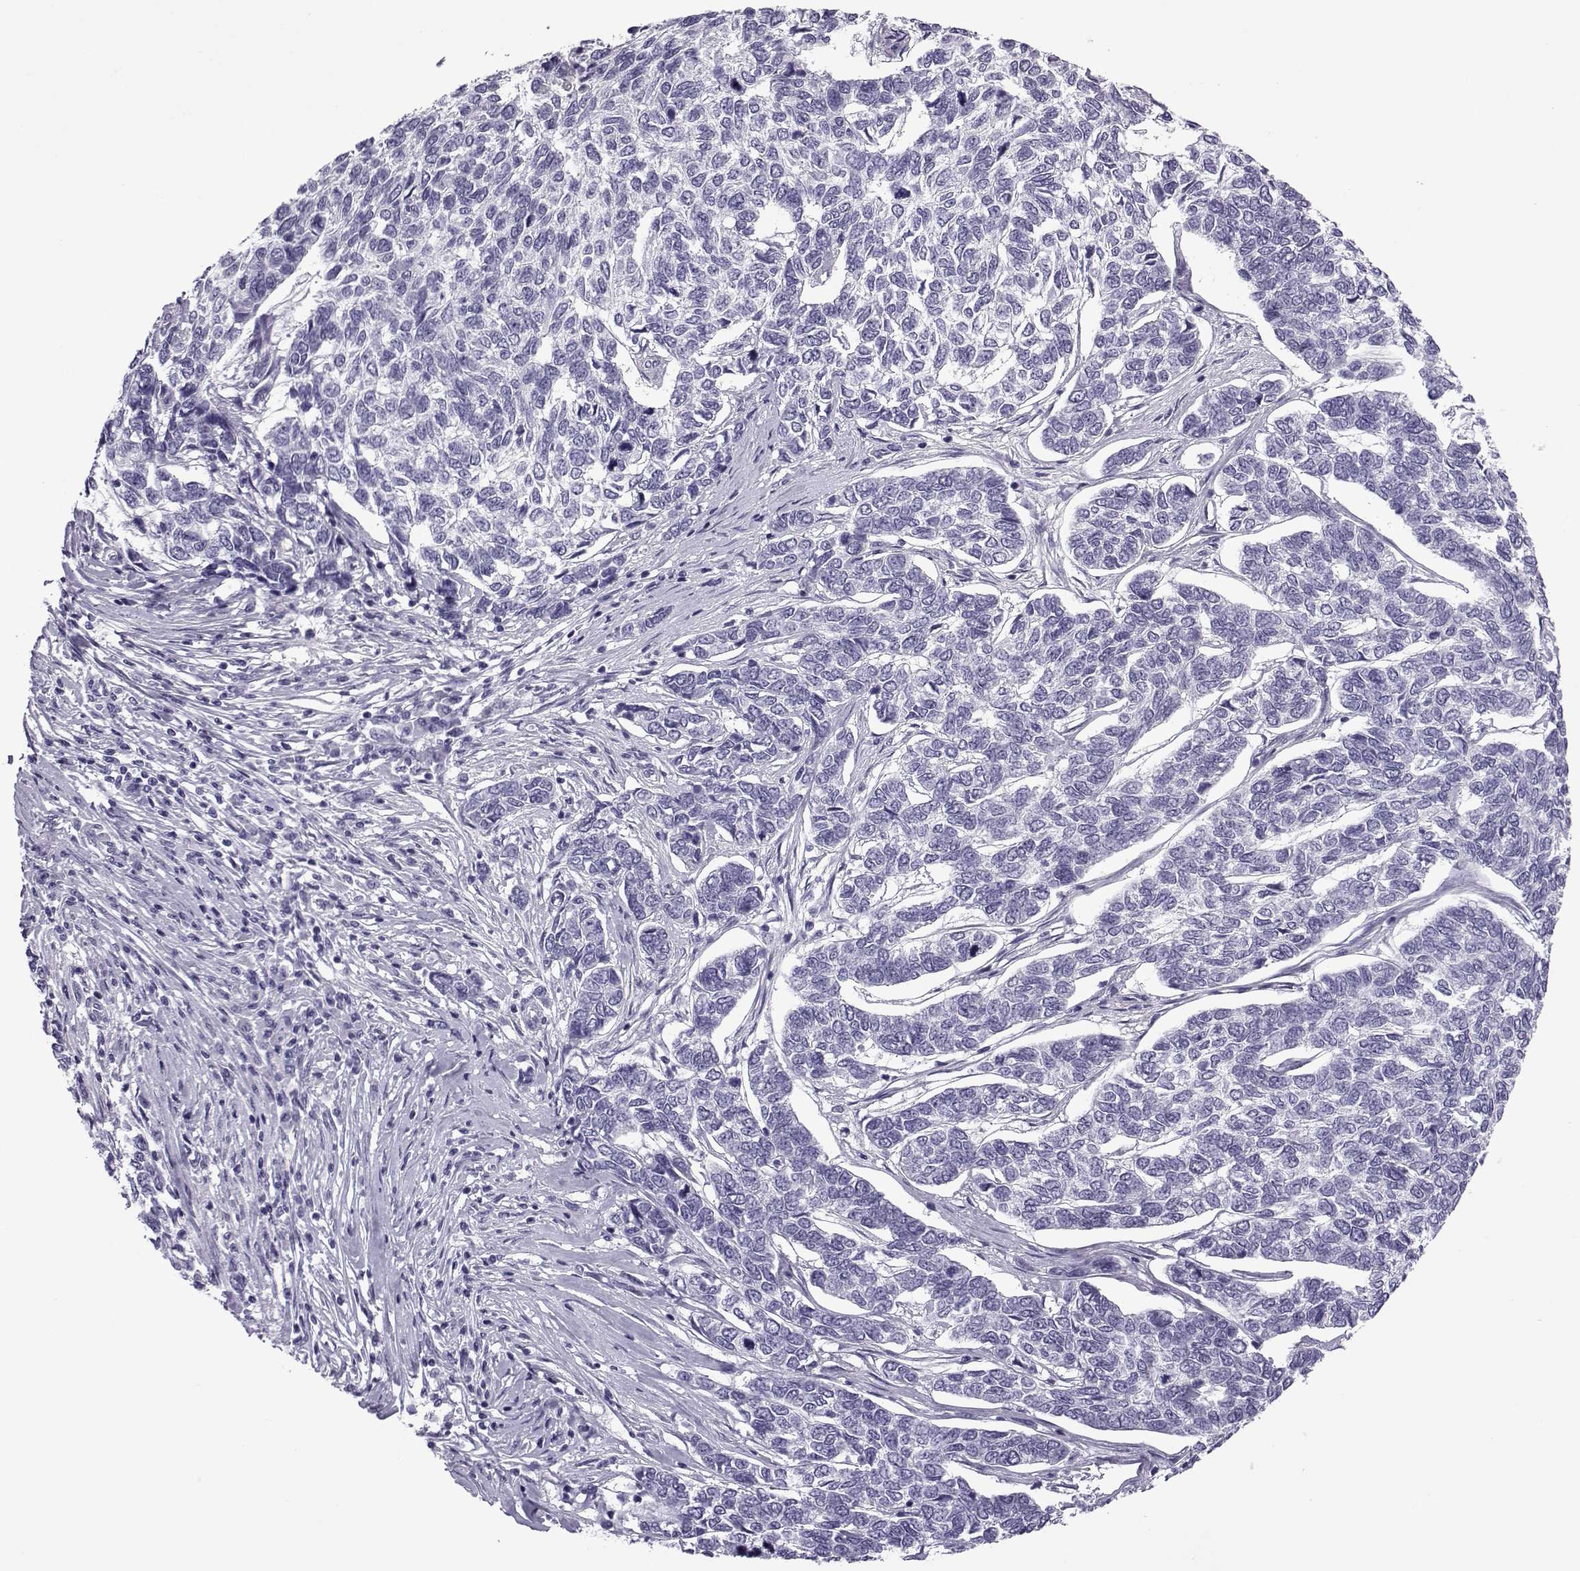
{"staining": {"intensity": "negative", "quantity": "none", "location": "none"}, "tissue": "skin cancer", "cell_type": "Tumor cells", "image_type": "cancer", "snomed": [{"axis": "morphology", "description": "Basal cell carcinoma"}, {"axis": "topography", "description": "Skin"}], "caption": "Immunohistochemistry (IHC) of skin basal cell carcinoma demonstrates no staining in tumor cells.", "gene": "OIP5", "patient": {"sex": "female", "age": 65}}